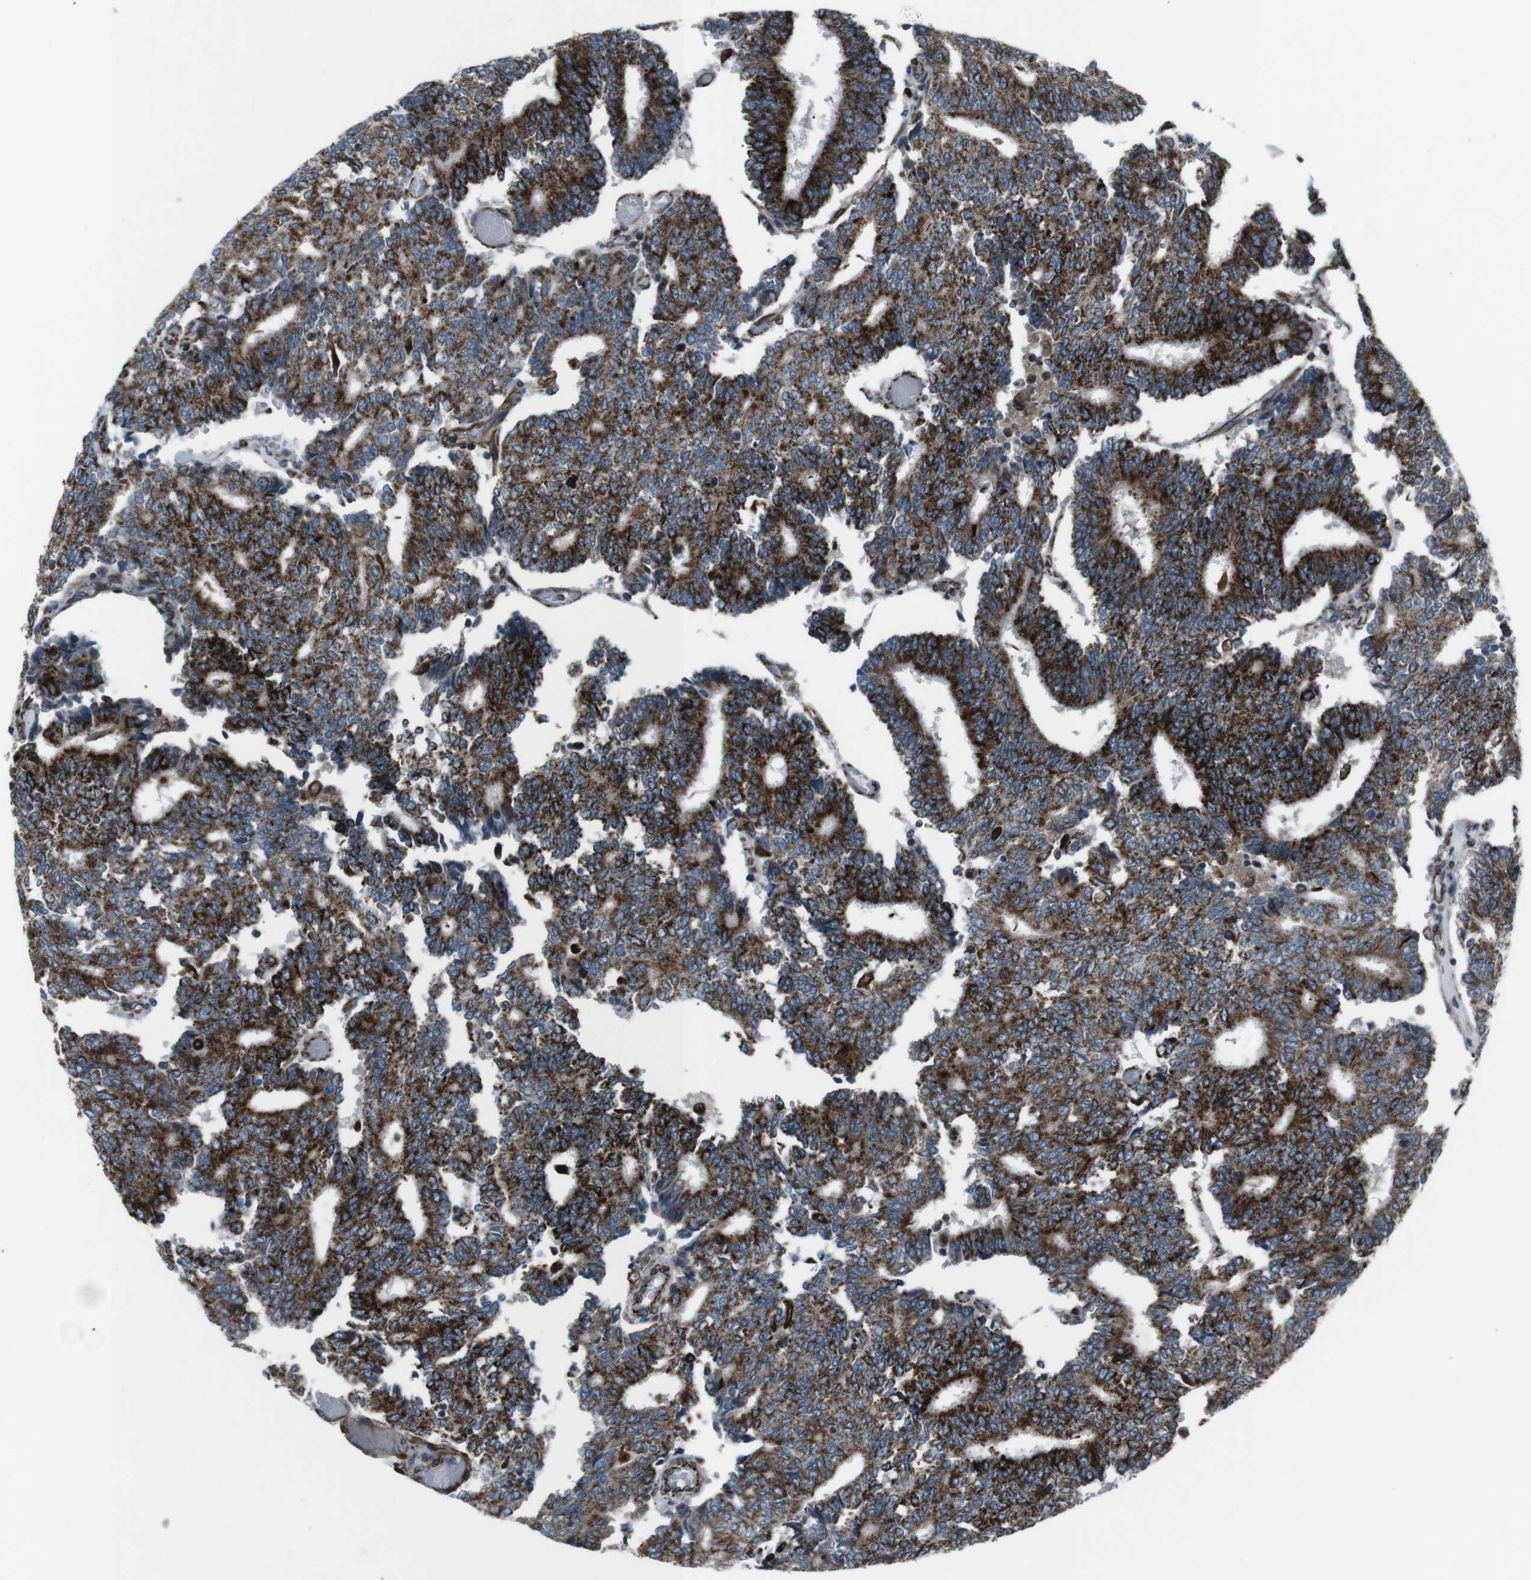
{"staining": {"intensity": "strong", "quantity": ">75%", "location": "cytoplasmic/membranous"}, "tissue": "prostate cancer", "cell_type": "Tumor cells", "image_type": "cancer", "snomed": [{"axis": "morphology", "description": "Adenocarcinoma, High grade"}, {"axis": "topography", "description": "Prostate"}], "caption": "High-magnification brightfield microscopy of prostate high-grade adenocarcinoma stained with DAB (brown) and counterstained with hematoxylin (blue). tumor cells exhibit strong cytoplasmic/membranous positivity is seen in about>75% of cells.", "gene": "TMEM141", "patient": {"sex": "male", "age": 55}}